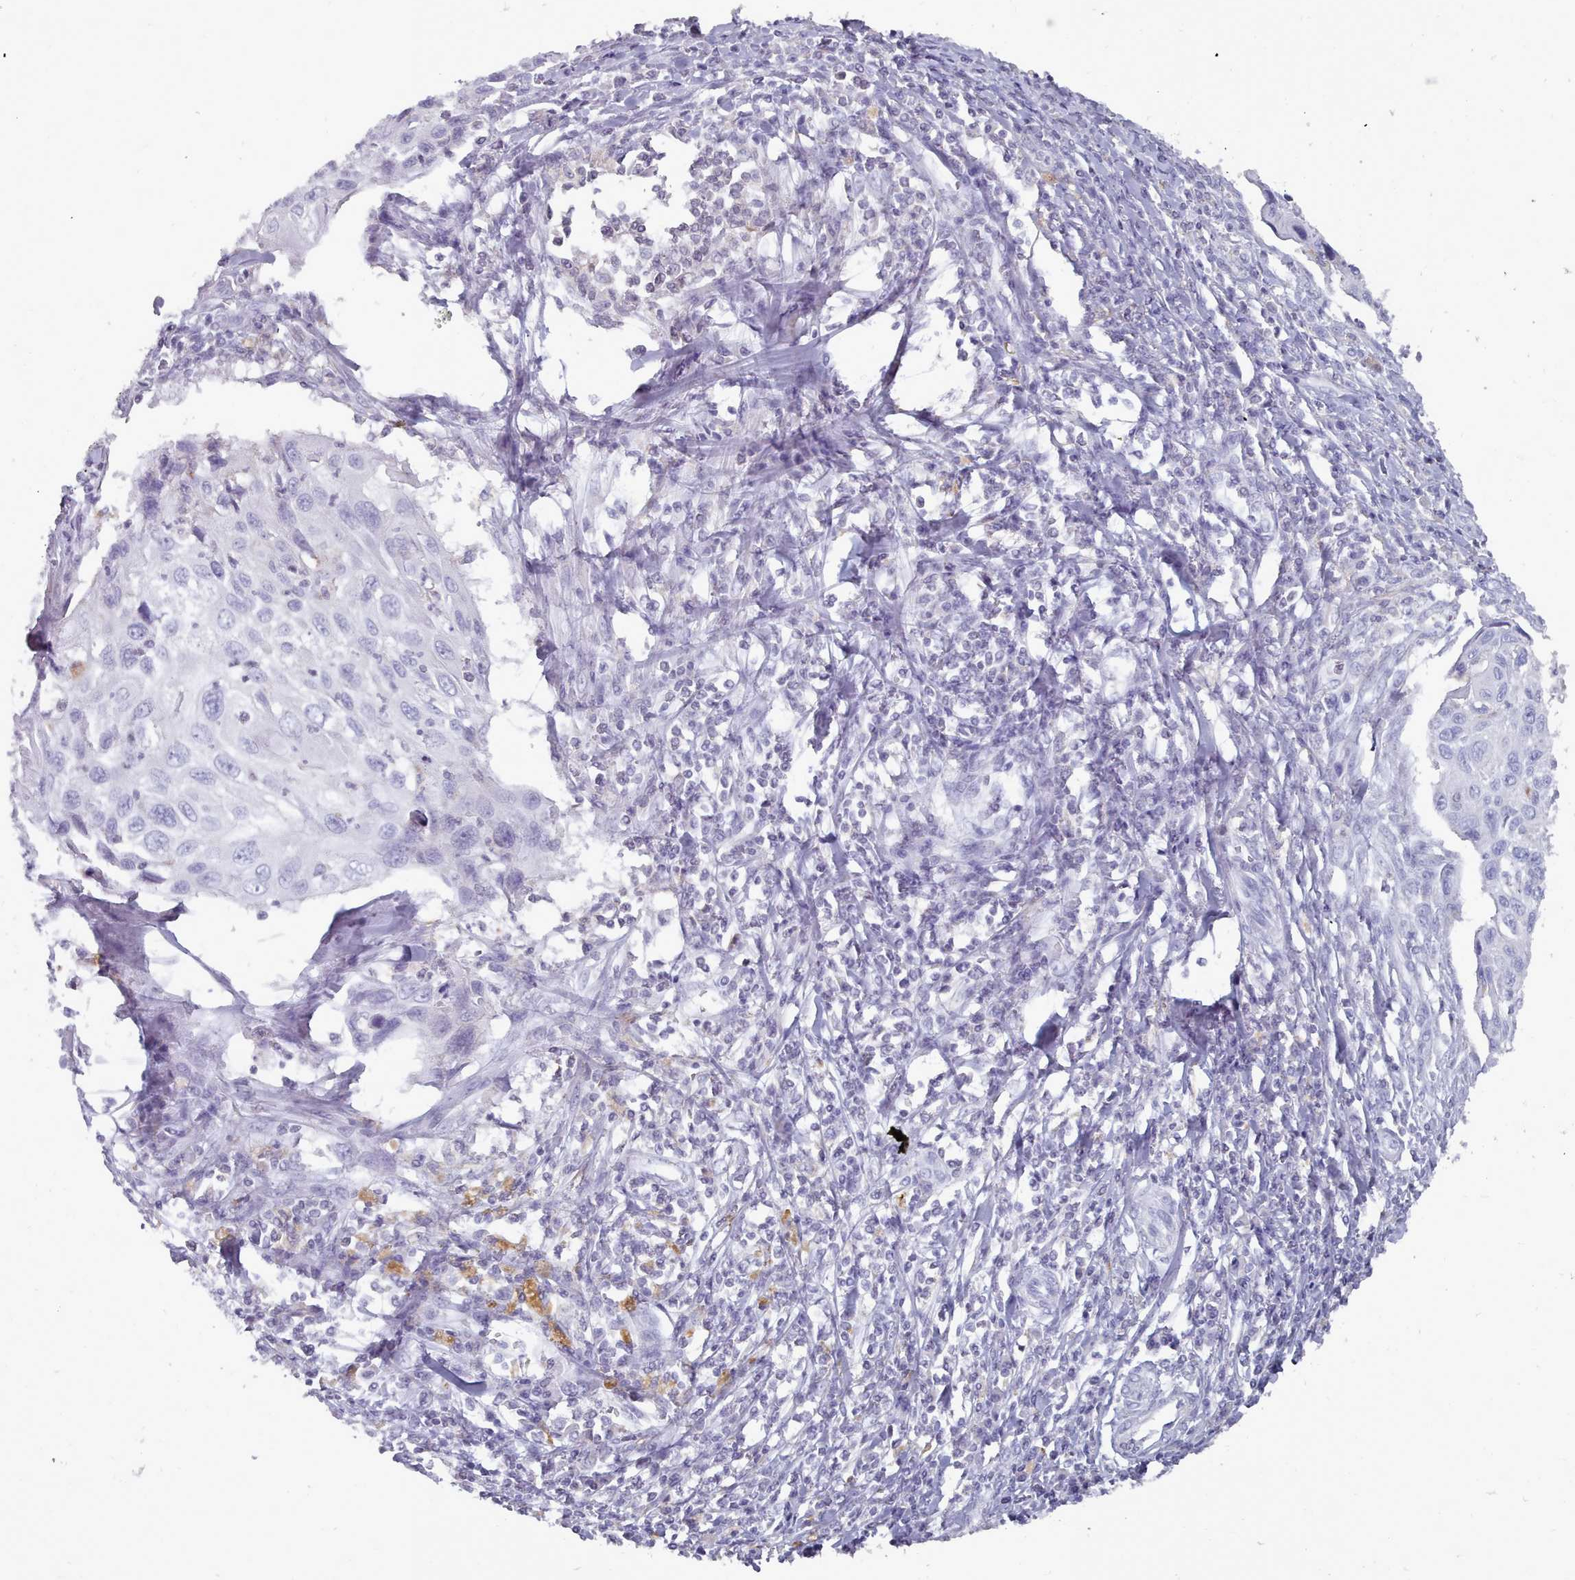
{"staining": {"intensity": "negative", "quantity": "none", "location": "none"}, "tissue": "cervical cancer", "cell_type": "Tumor cells", "image_type": "cancer", "snomed": [{"axis": "morphology", "description": "Squamous cell carcinoma, NOS"}, {"axis": "topography", "description": "Cervix"}], "caption": "This is an immunohistochemistry image of cervical cancer. There is no positivity in tumor cells.", "gene": "OTULINL", "patient": {"sex": "female", "age": 70}}